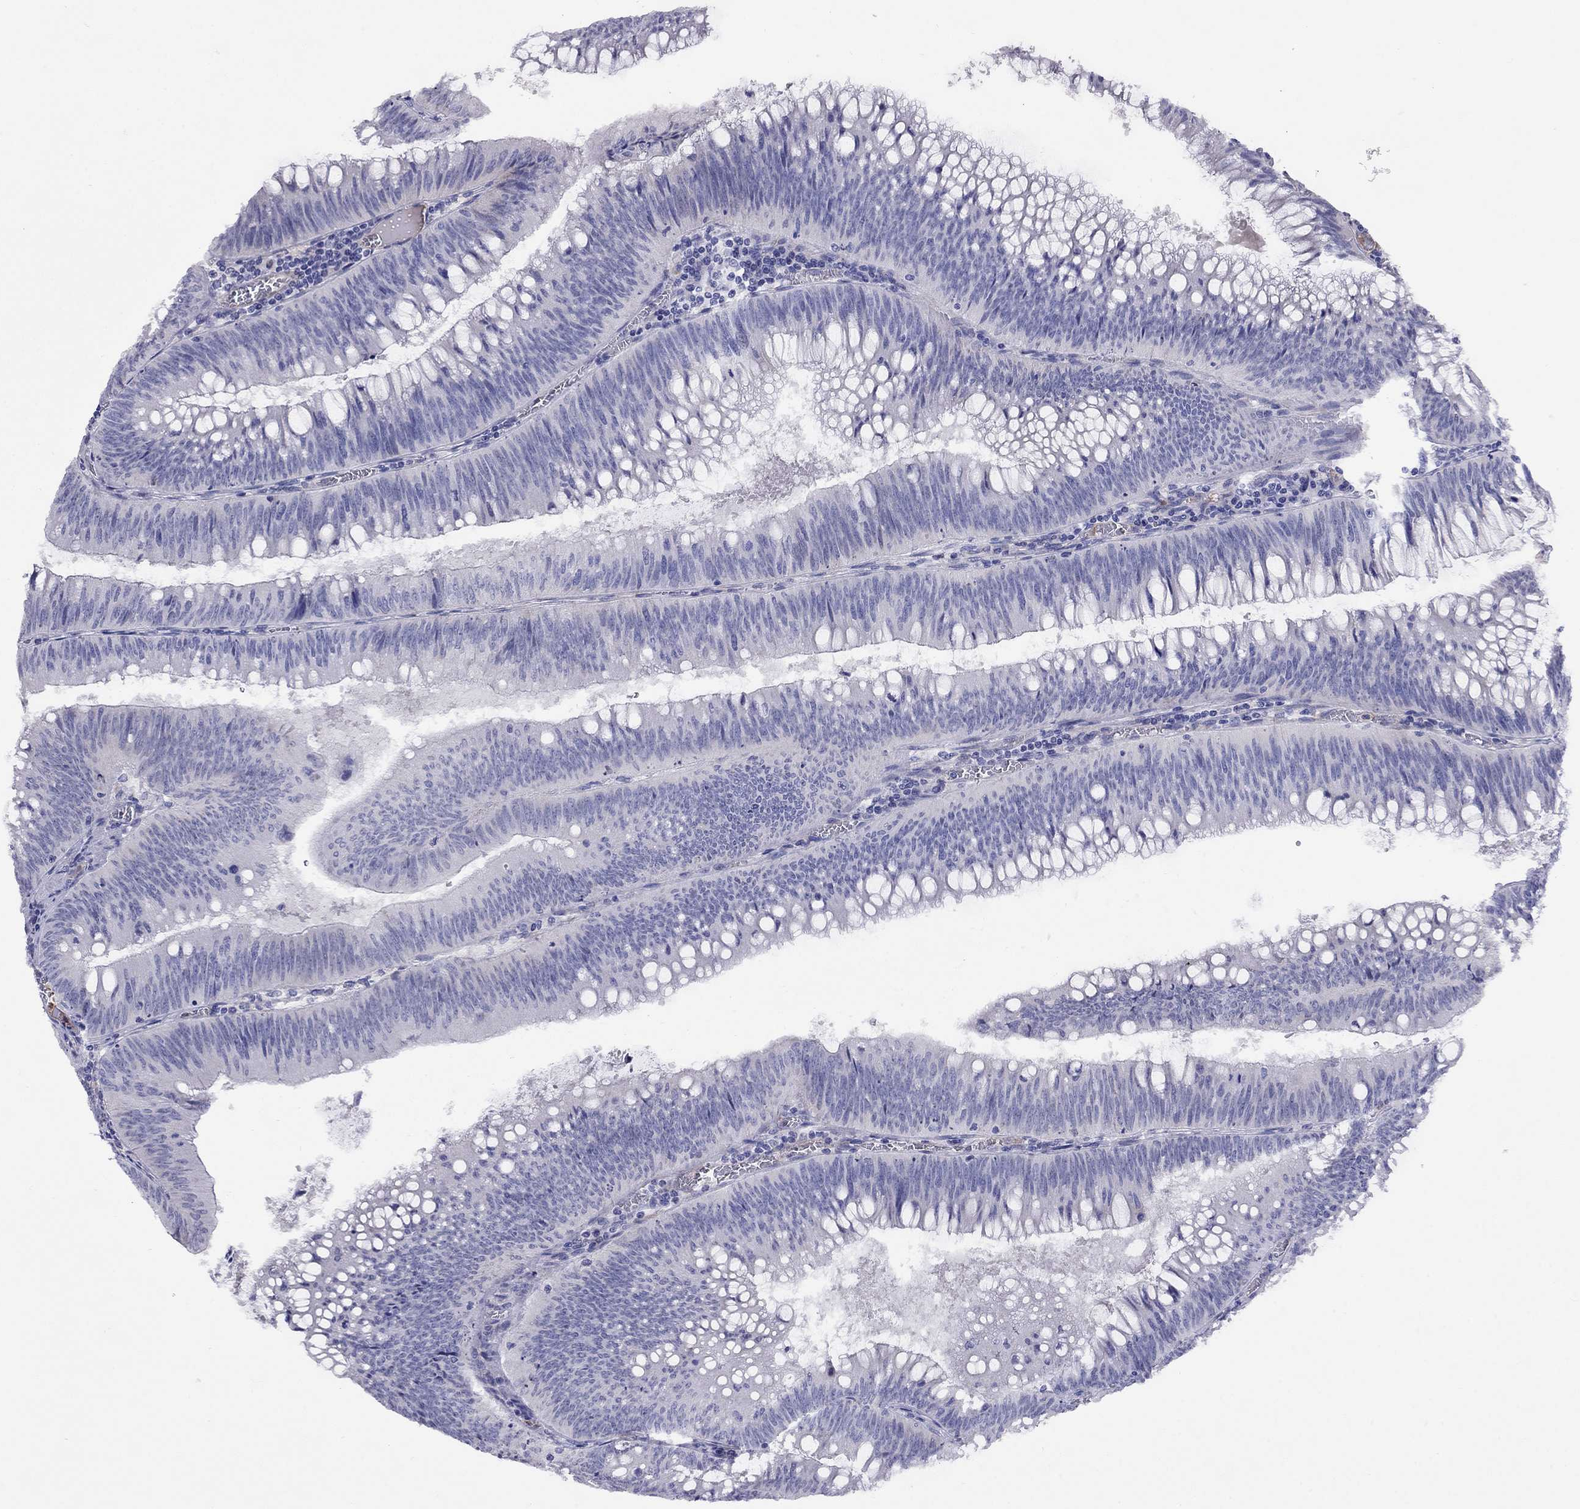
{"staining": {"intensity": "negative", "quantity": "none", "location": "none"}, "tissue": "colorectal cancer", "cell_type": "Tumor cells", "image_type": "cancer", "snomed": [{"axis": "morphology", "description": "Adenocarcinoma, NOS"}, {"axis": "topography", "description": "Rectum"}], "caption": "Immunohistochemical staining of adenocarcinoma (colorectal) shows no significant staining in tumor cells. (Brightfield microscopy of DAB (3,3'-diaminobenzidine) immunohistochemistry (IHC) at high magnification).", "gene": "SPINT4", "patient": {"sex": "female", "age": 72}}